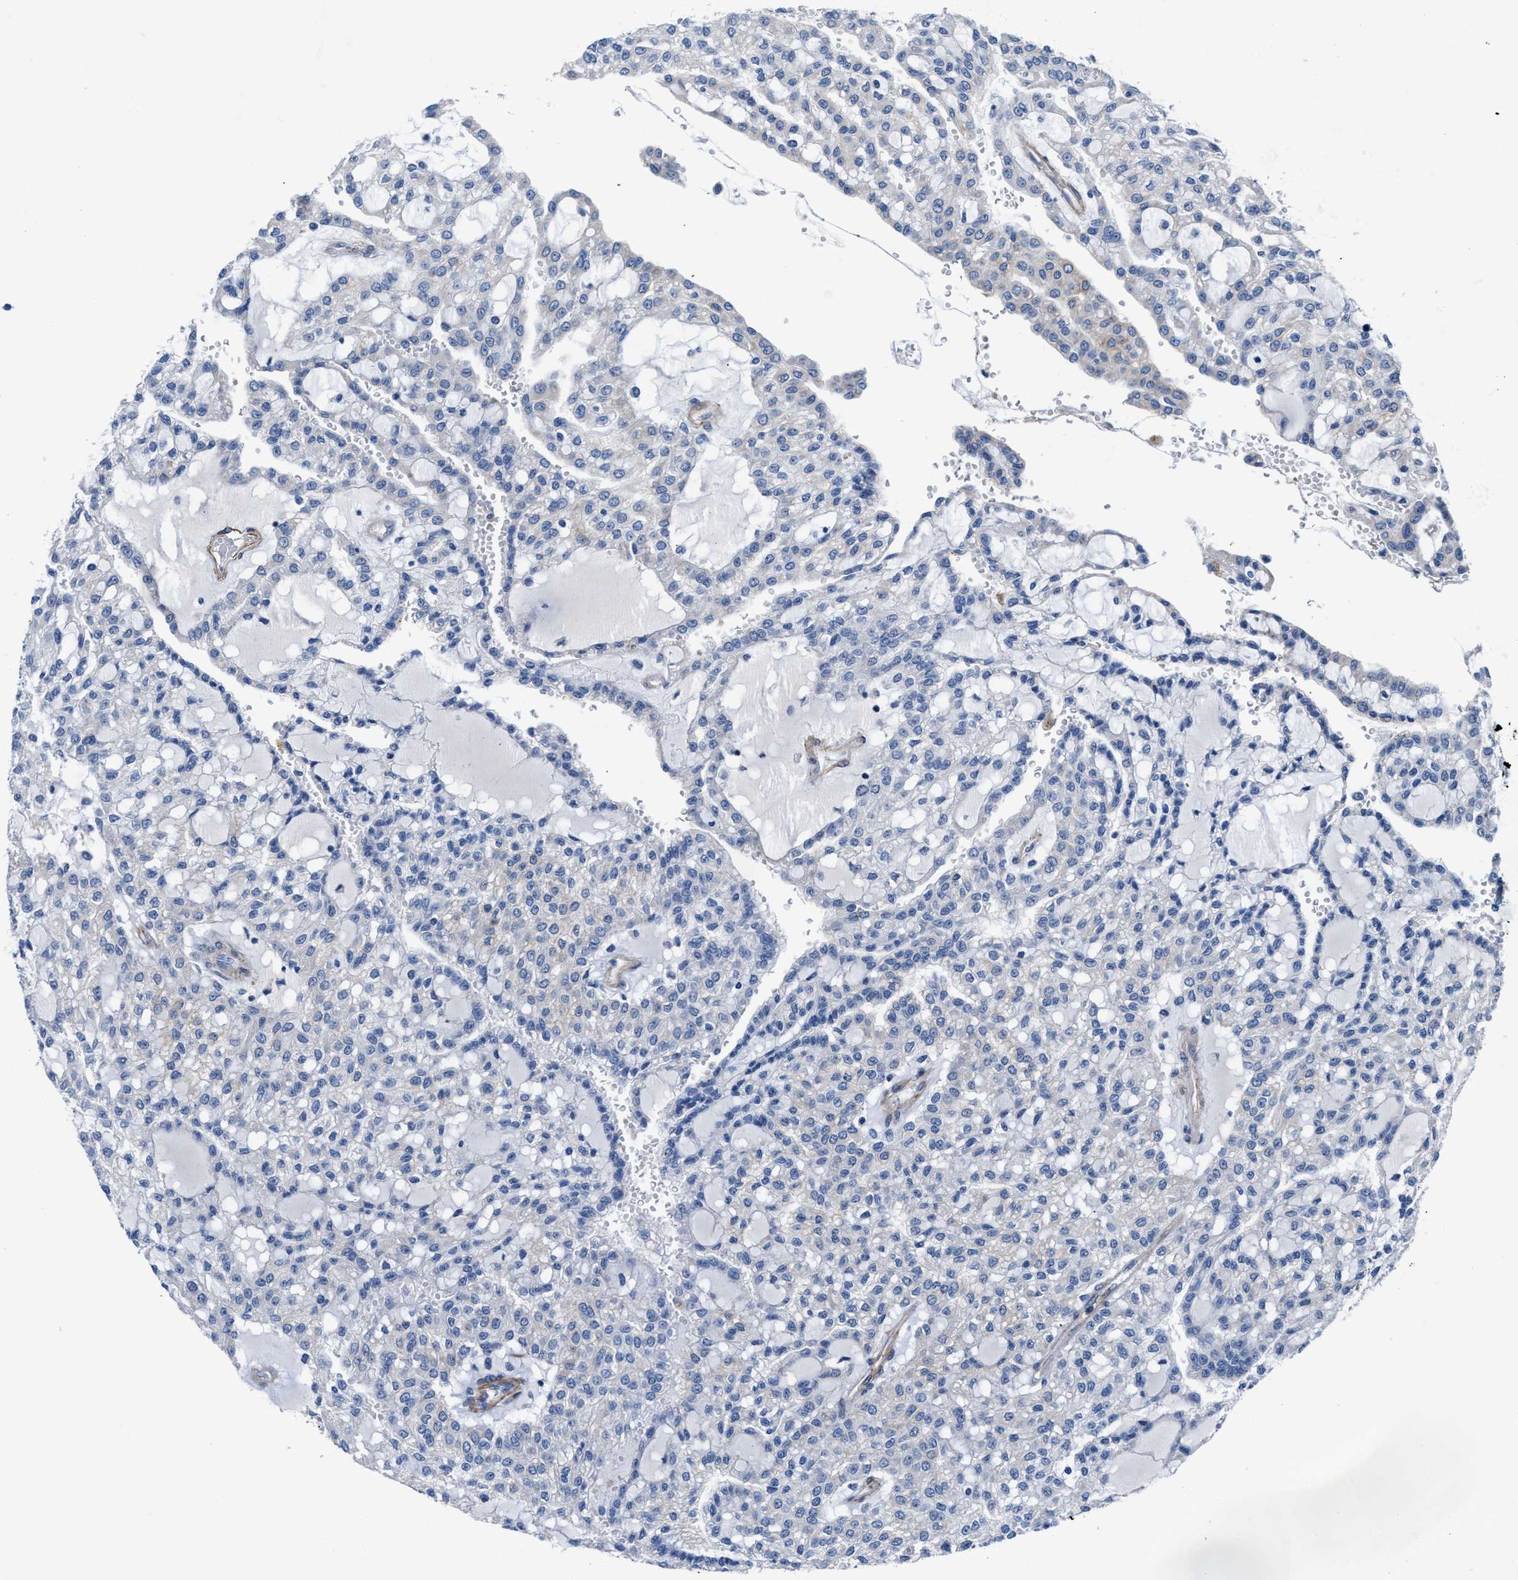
{"staining": {"intensity": "negative", "quantity": "none", "location": "none"}, "tissue": "renal cancer", "cell_type": "Tumor cells", "image_type": "cancer", "snomed": [{"axis": "morphology", "description": "Adenocarcinoma, NOS"}, {"axis": "topography", "description": "Kidney"}], "caption": "Renal cancer stained for a protein using immunohistochemistry (IHC) demonstrates no staining tumor cells.", "gene": "PARG", "patient": {"sex": "male", "age": 63}}